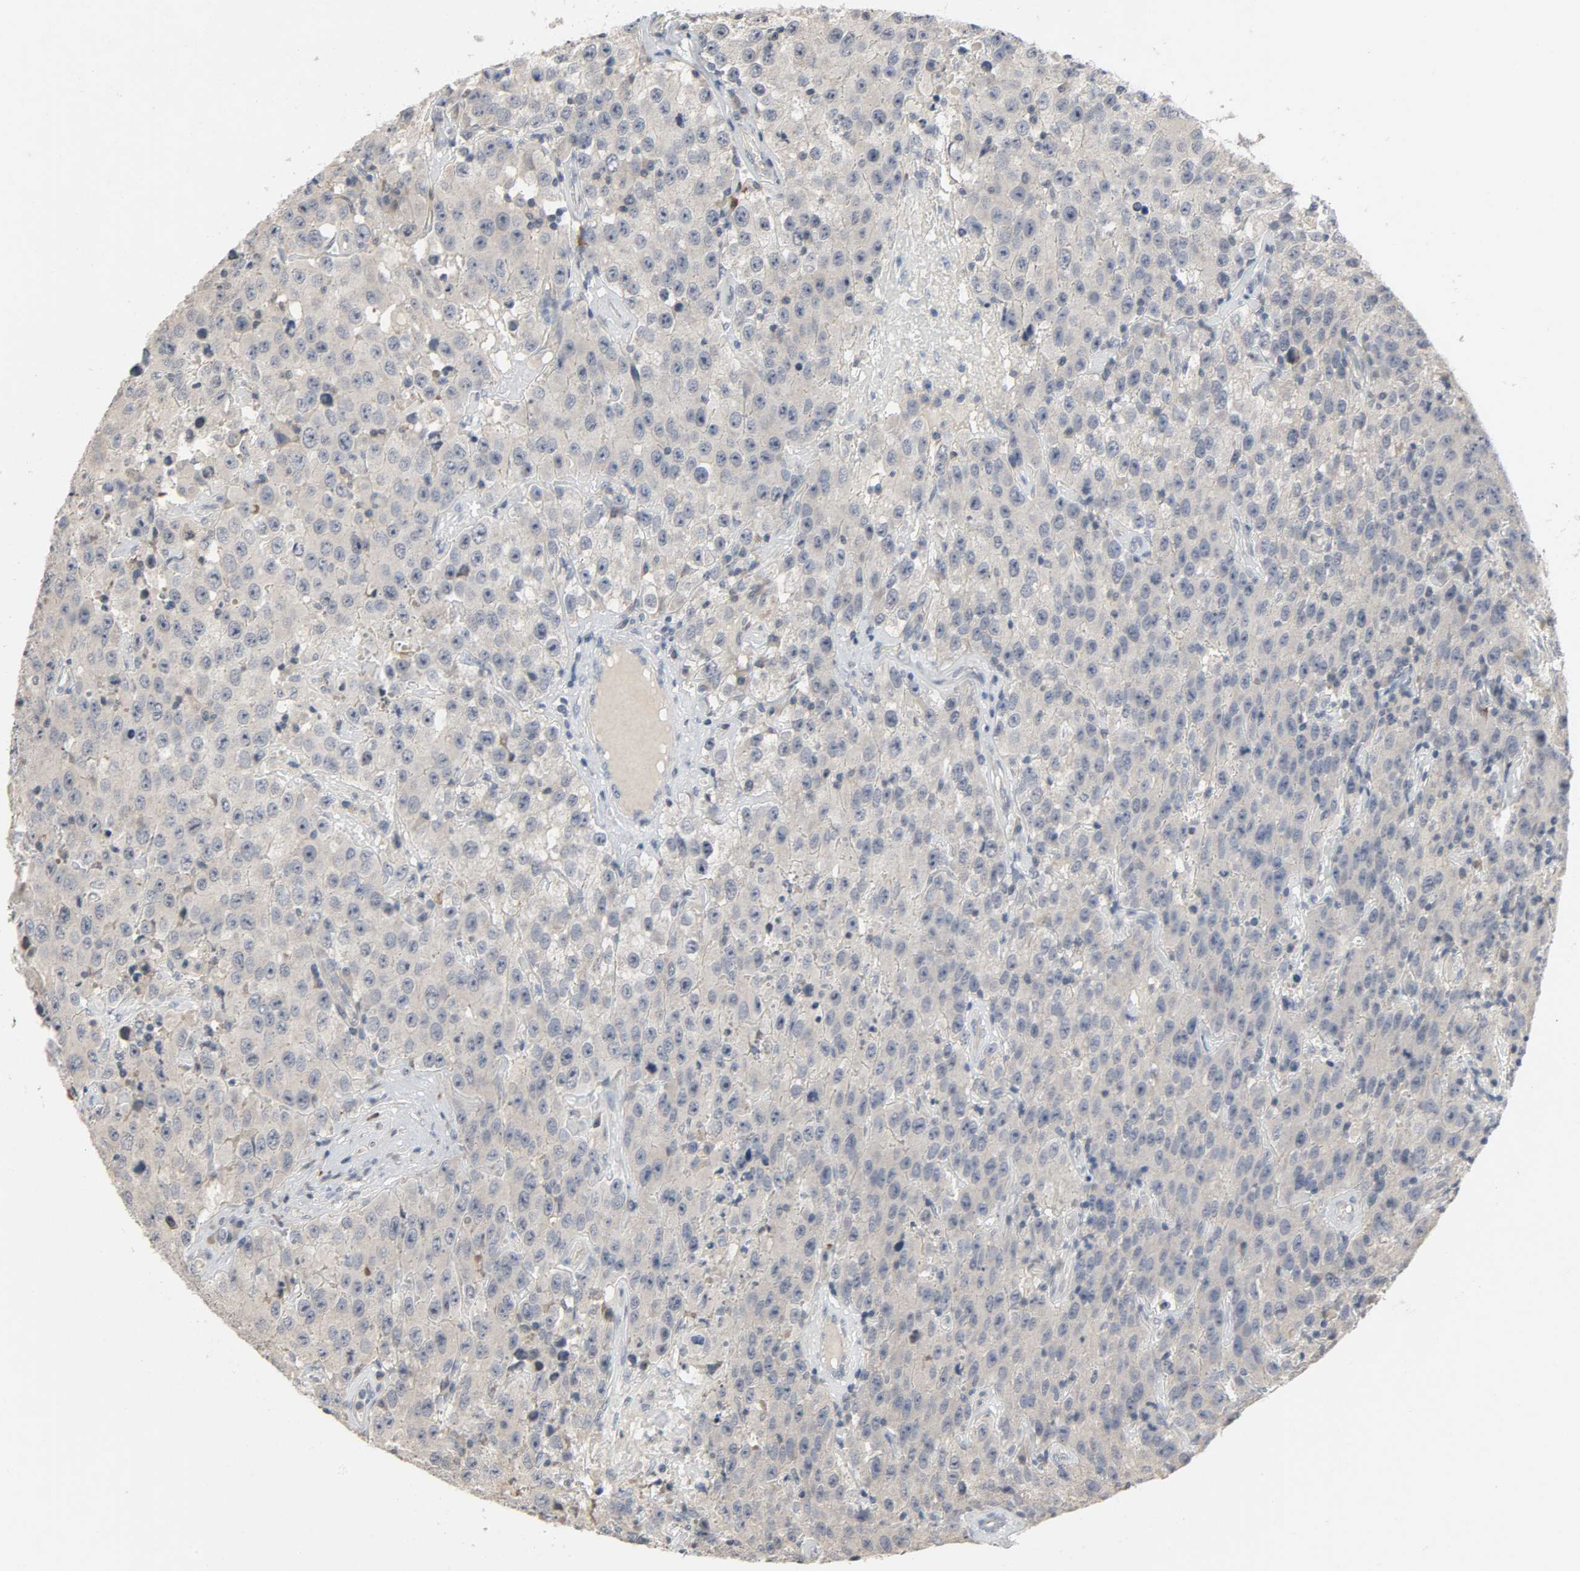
{"staining": {"intensity": "negative", "quantity": "none", "location": "none"}, "tissue": "testis cancer", "cell_type": "Tumor cells", "image_type": "cancer", "snomed": [{"axis": "morphology", "description": "Seminoma, NOS"}, {"axis": "topography", "description": "Testis"}], "caption": "Immunohistochemistry histopathology image of testis cancer (seminoma) stained for a protein (brown), which reveals no staining in tumor cells. (Stains: DAB immunohistochemistry with hematoxylin counter stain, Microscopy: brightfield microscopy at high magnification).", "gene": "CD4", "patient": {"sex": "male", "age": 52}}